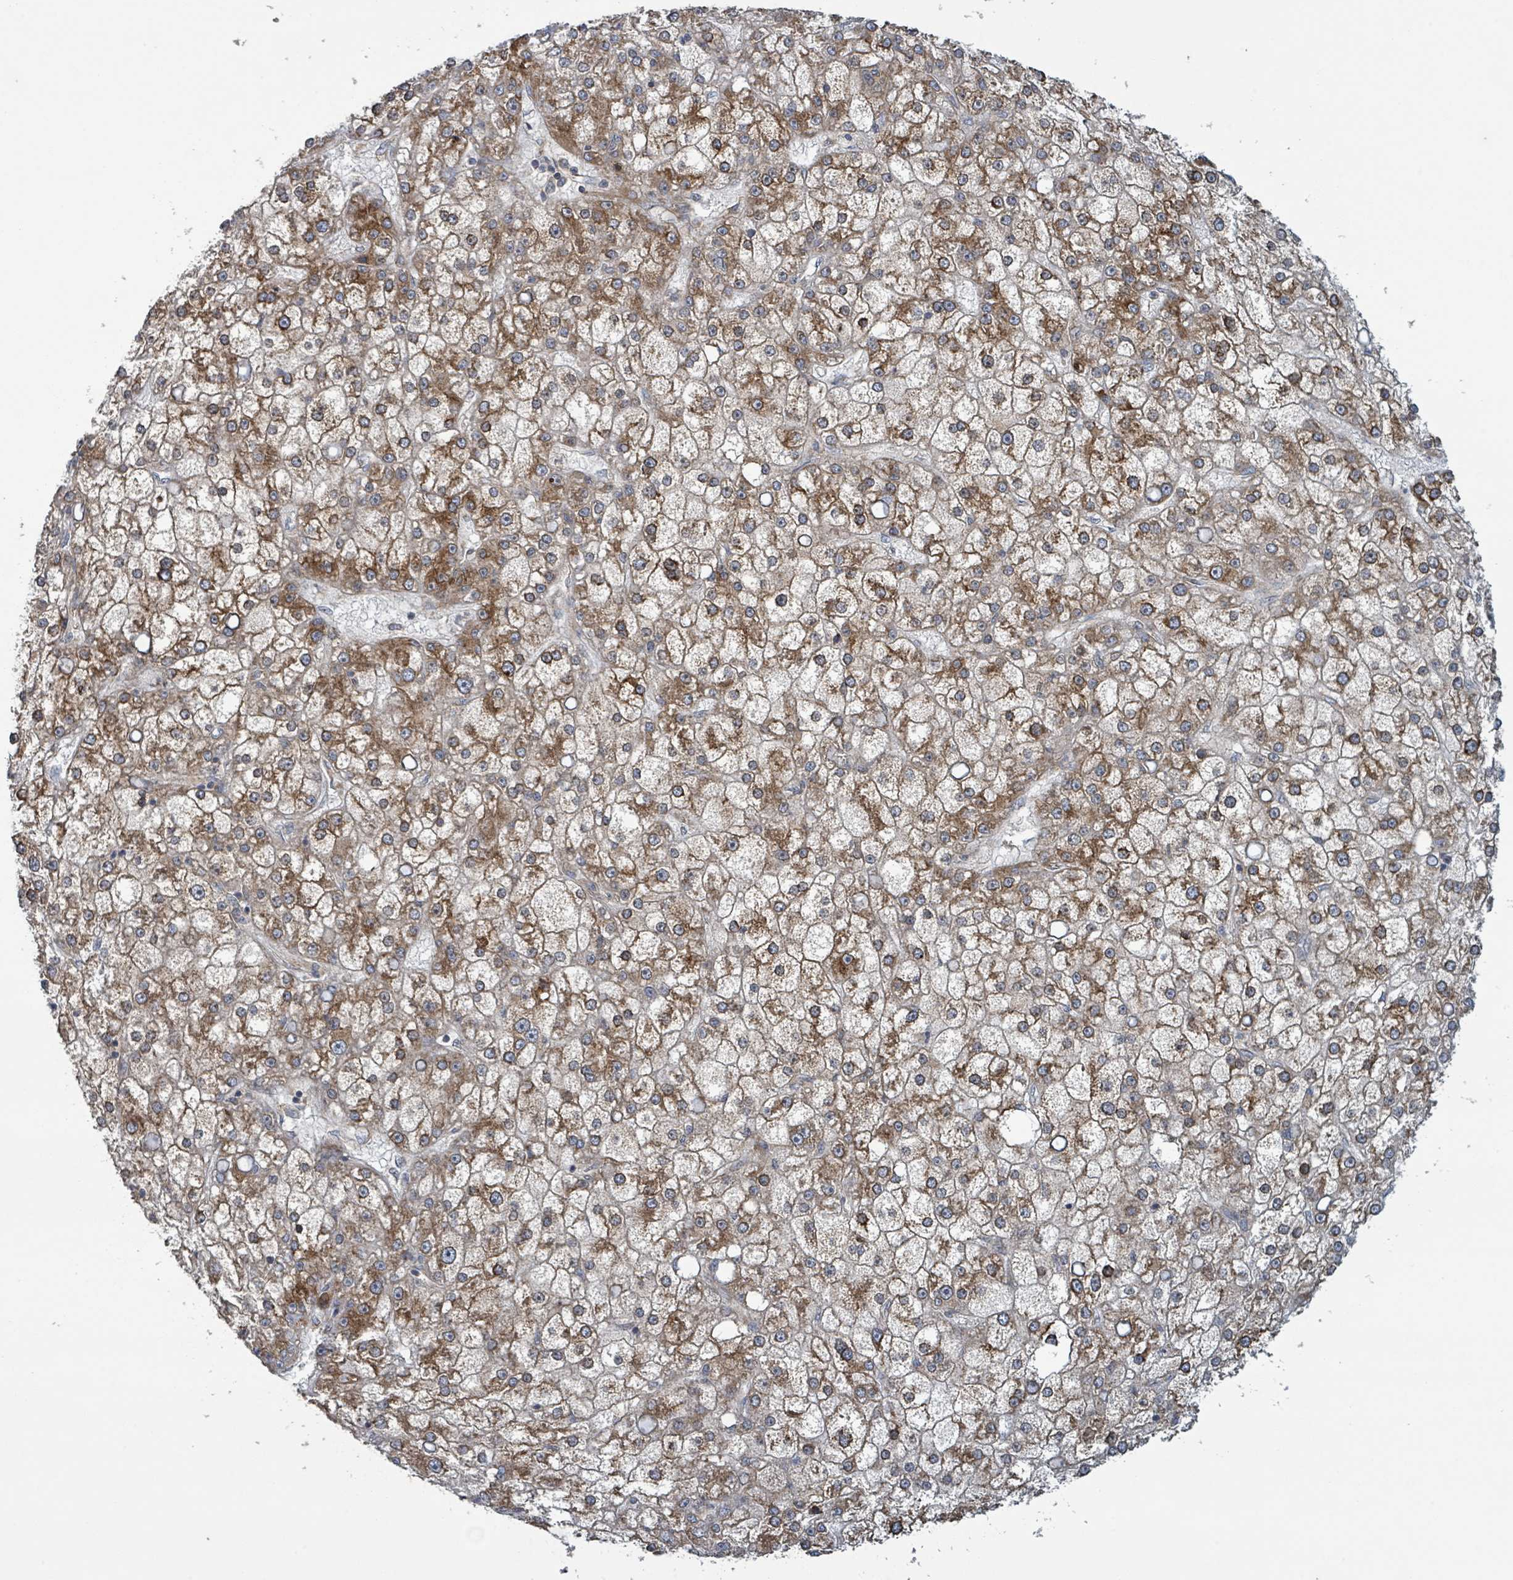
{"staining": {"intensity": "moderate", "quantity": ">75%", "location": "cytoplasmic/membranous"}, "tissue": "liver cancer", "cell_type": "Tumor cells", "image_type": "cancer", "snomed": [{"axis": "morphology", "description": "Carcinoma, Hepatocellular, NOS"}, {"axis": "topography", "description": "Liver"}], "caption": "Liver cancer stained with immunohistochemistry (IHC) displays moderate cytoplasmic/membranous expression in about >75% of tumor cells.", "gene": "OR51E1", "patient": {"sex": "male", "age": 67}}